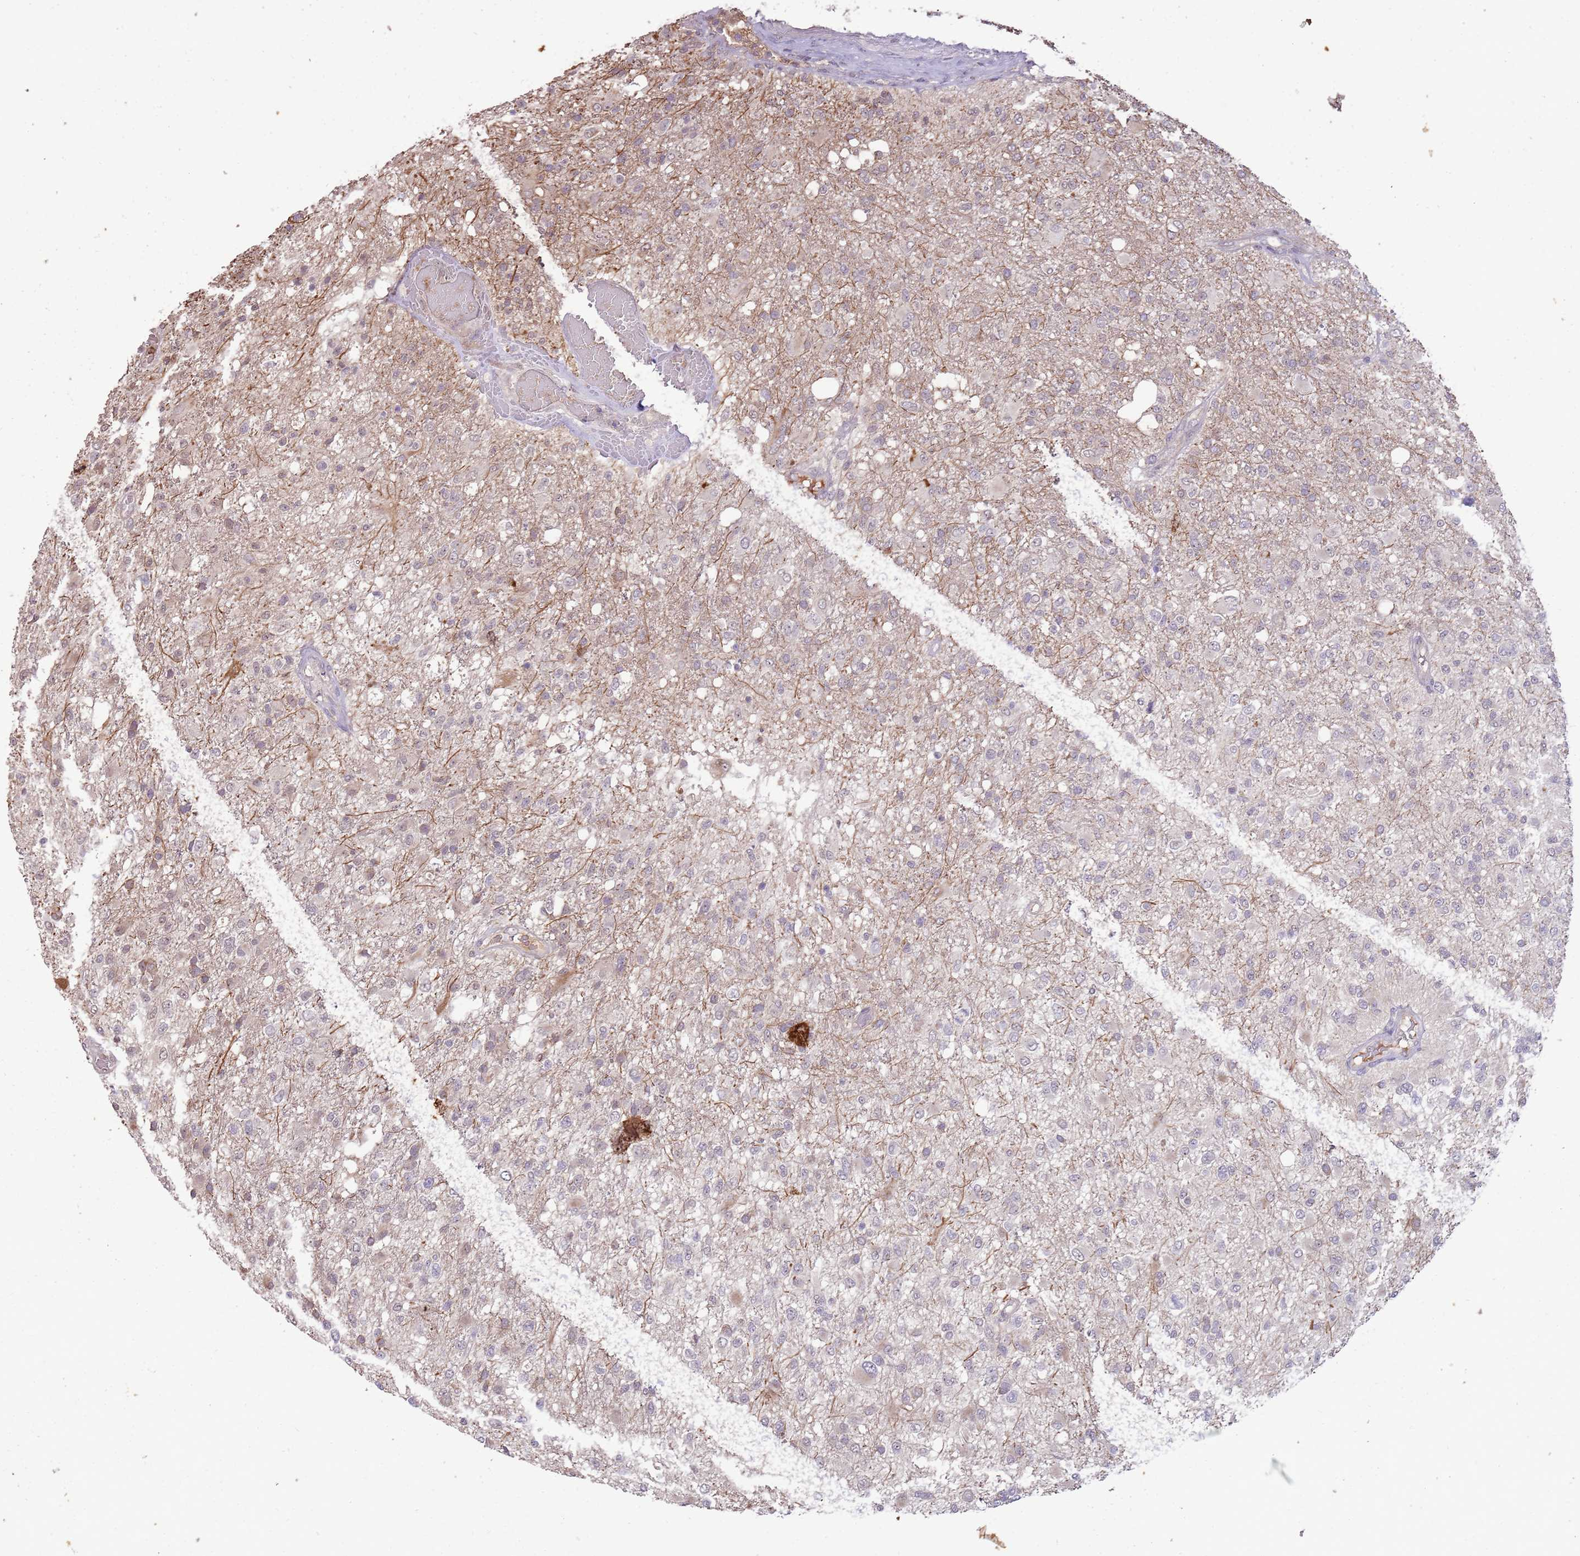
{"staining": {"intensity": "moderate", "quantity": "<25%", "location": "nuclear"}, "tissue": "glioma", "cell_type": "Tumor cells", "image_type": "cancer", "snomed": [{"axis": "morphology", "description": "Glioma, malignant, High grade"}, {"axis": "topography", "description": "Brain"}], "caption": "Protein staining by immunohistochemistry shows moderate nuclear expression in about <25% of tumor cells in malignant high-grade glioma.", "gene": "NBPF6", "patient": {"sex": "female", "age": 74}}